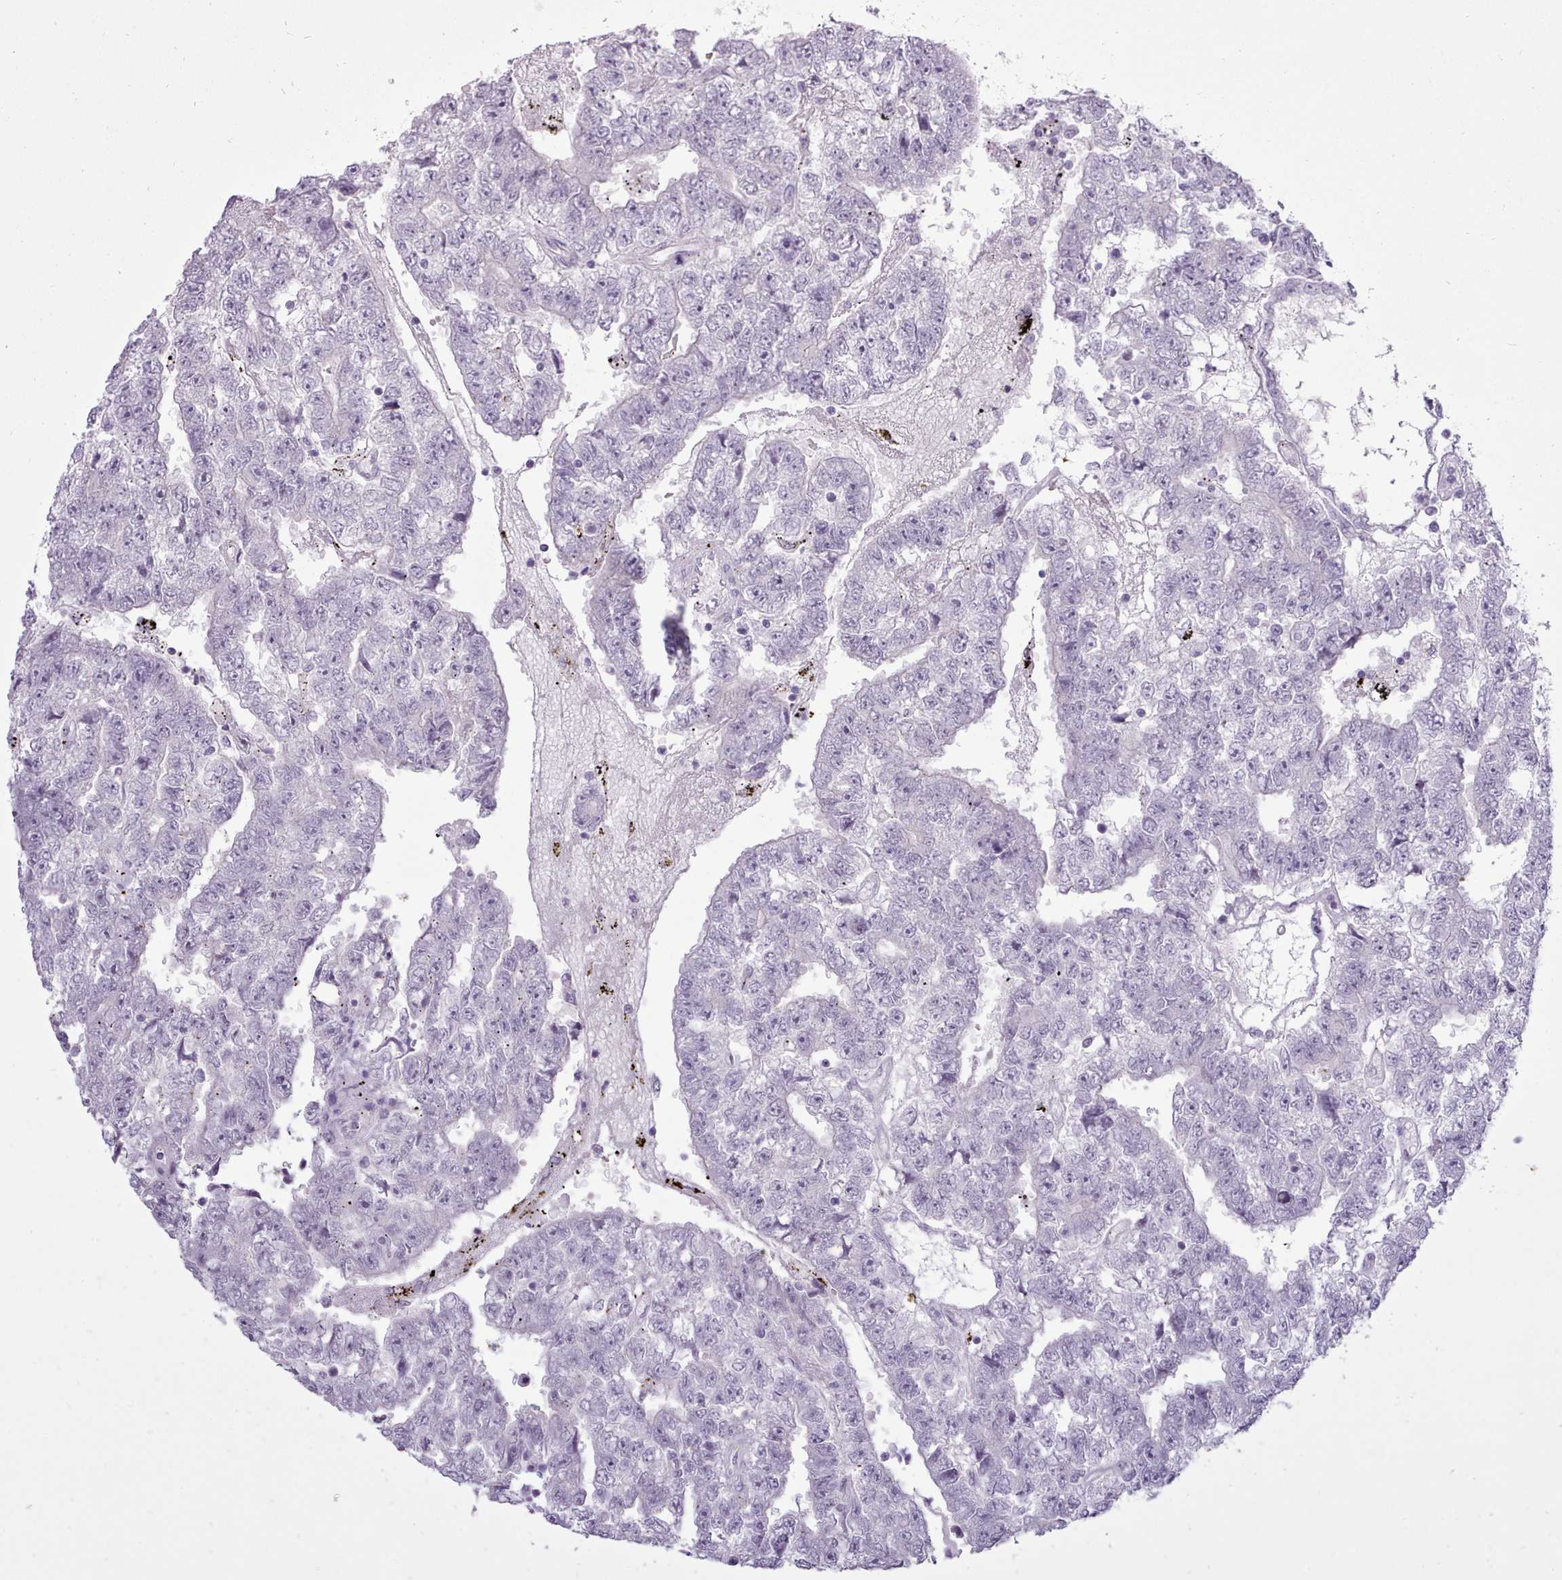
{"staining": {"intensity": "negative", "quantity": "none", "location": "none"}, "tissue": "testis cancer", "cell_type": "Tumor cells", "image_type": "cancer", "snomed": [{"axis": "morphology", "description": "Carcinoma, Embryonal, NOS"}, {"axis": "topography", "description": "Testis"}], "caption": "Testis cancer (embryonal carcinoma) was stained to show a protein in brown. There is no significant positivity in tumor cells.", "gene": "BDKRB2", "patient": {"sex": "male", "age": 25}}